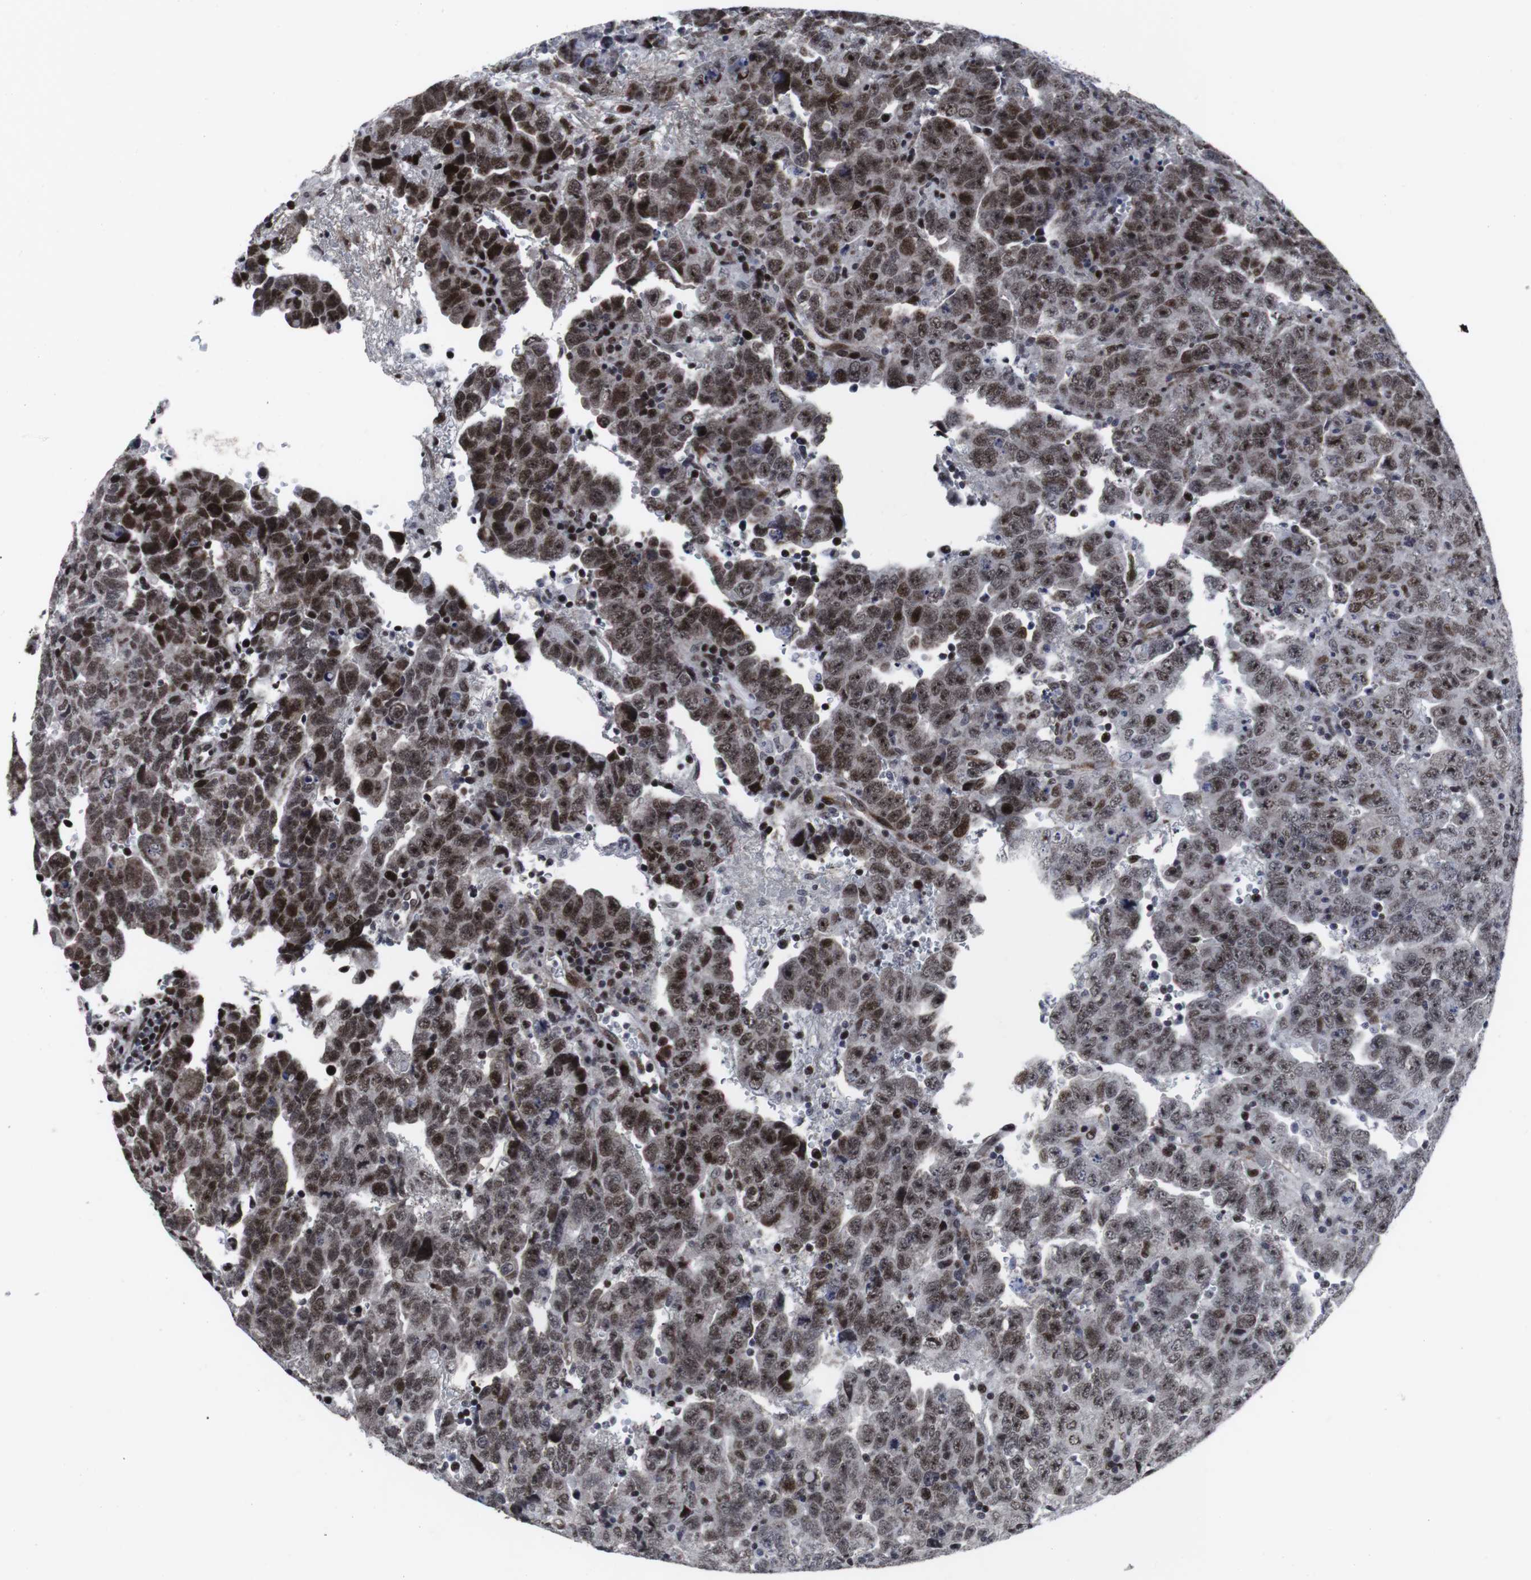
{"staining": {"intensity": "moderate", "quantity": ">75%", "location": "nuclear"}, "tissue": "testis cancer", "cell_type": "Tumor cells", "image_type": "cancer", "snomed": [{"axis": "morphology", "description": "Carcinoma, Embryonal, NOS"}, {"axis": "topography", "description": "Testis"}], "caption": "A high-resolution histopathology image shows IHC staining of testis embryonal carcinoma, which reveals moderate nuclear expression in approximately >75% of tumor cells.", "gene": "MLH1", "patient": {"sex": "male", "age": 28}}